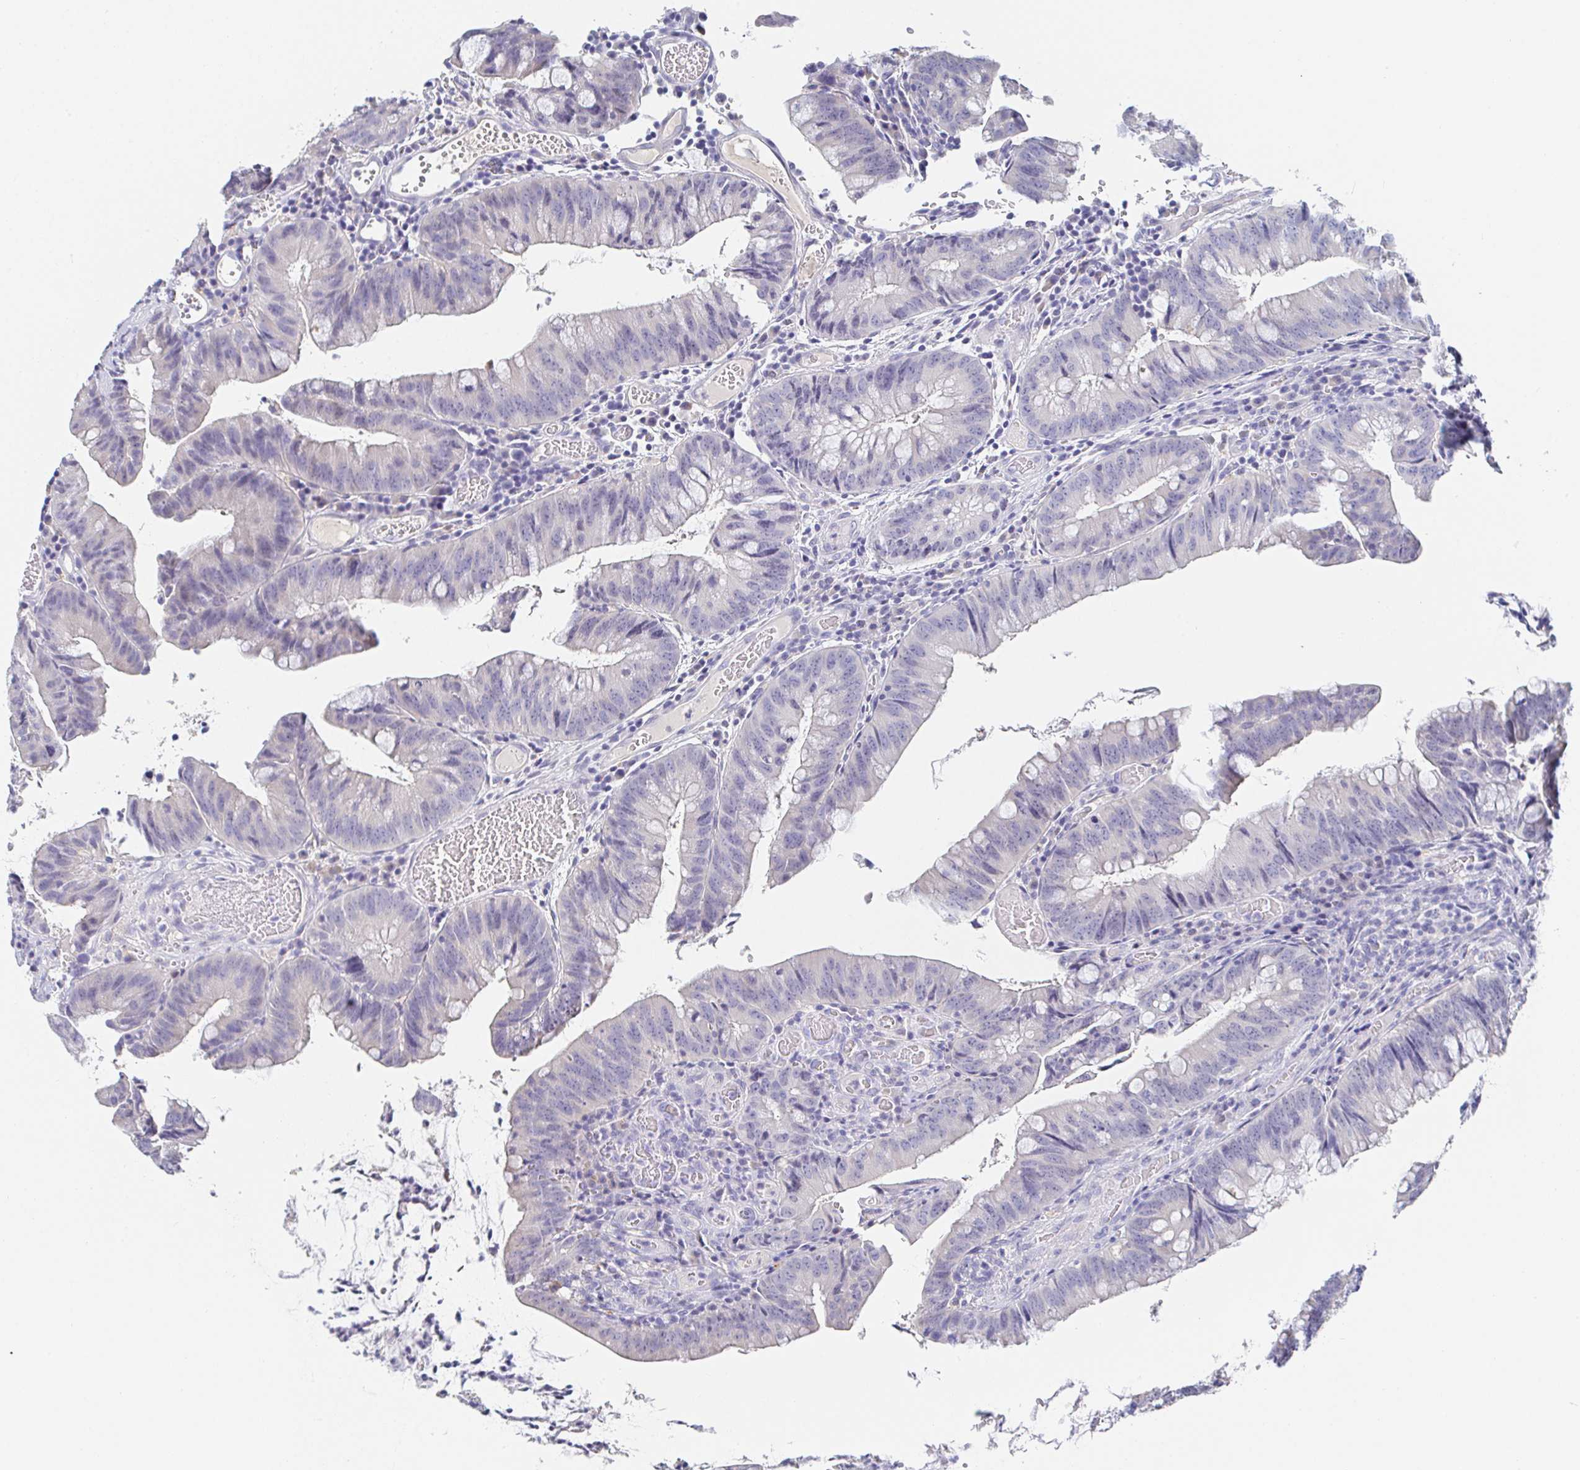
{"staining": {"intensity": "negative", "quantity": "none", "location": "none"}, "tissue": "colorectal cancer", "cell_type": "Tumor cells", "image_type": "cancer", "snomed": [{"axis": "morphology", "description": "Adenocarcinoma, NOS"}, {"axis": "topography", "description": "Colon"}], "caption": "Immunohistochemistry of colorectal cancer (adenocarcinoma) demonstrates no expression in tumor cells.", "gene": "PDE6B", "patient": {"sex": "male", "age": 62}}